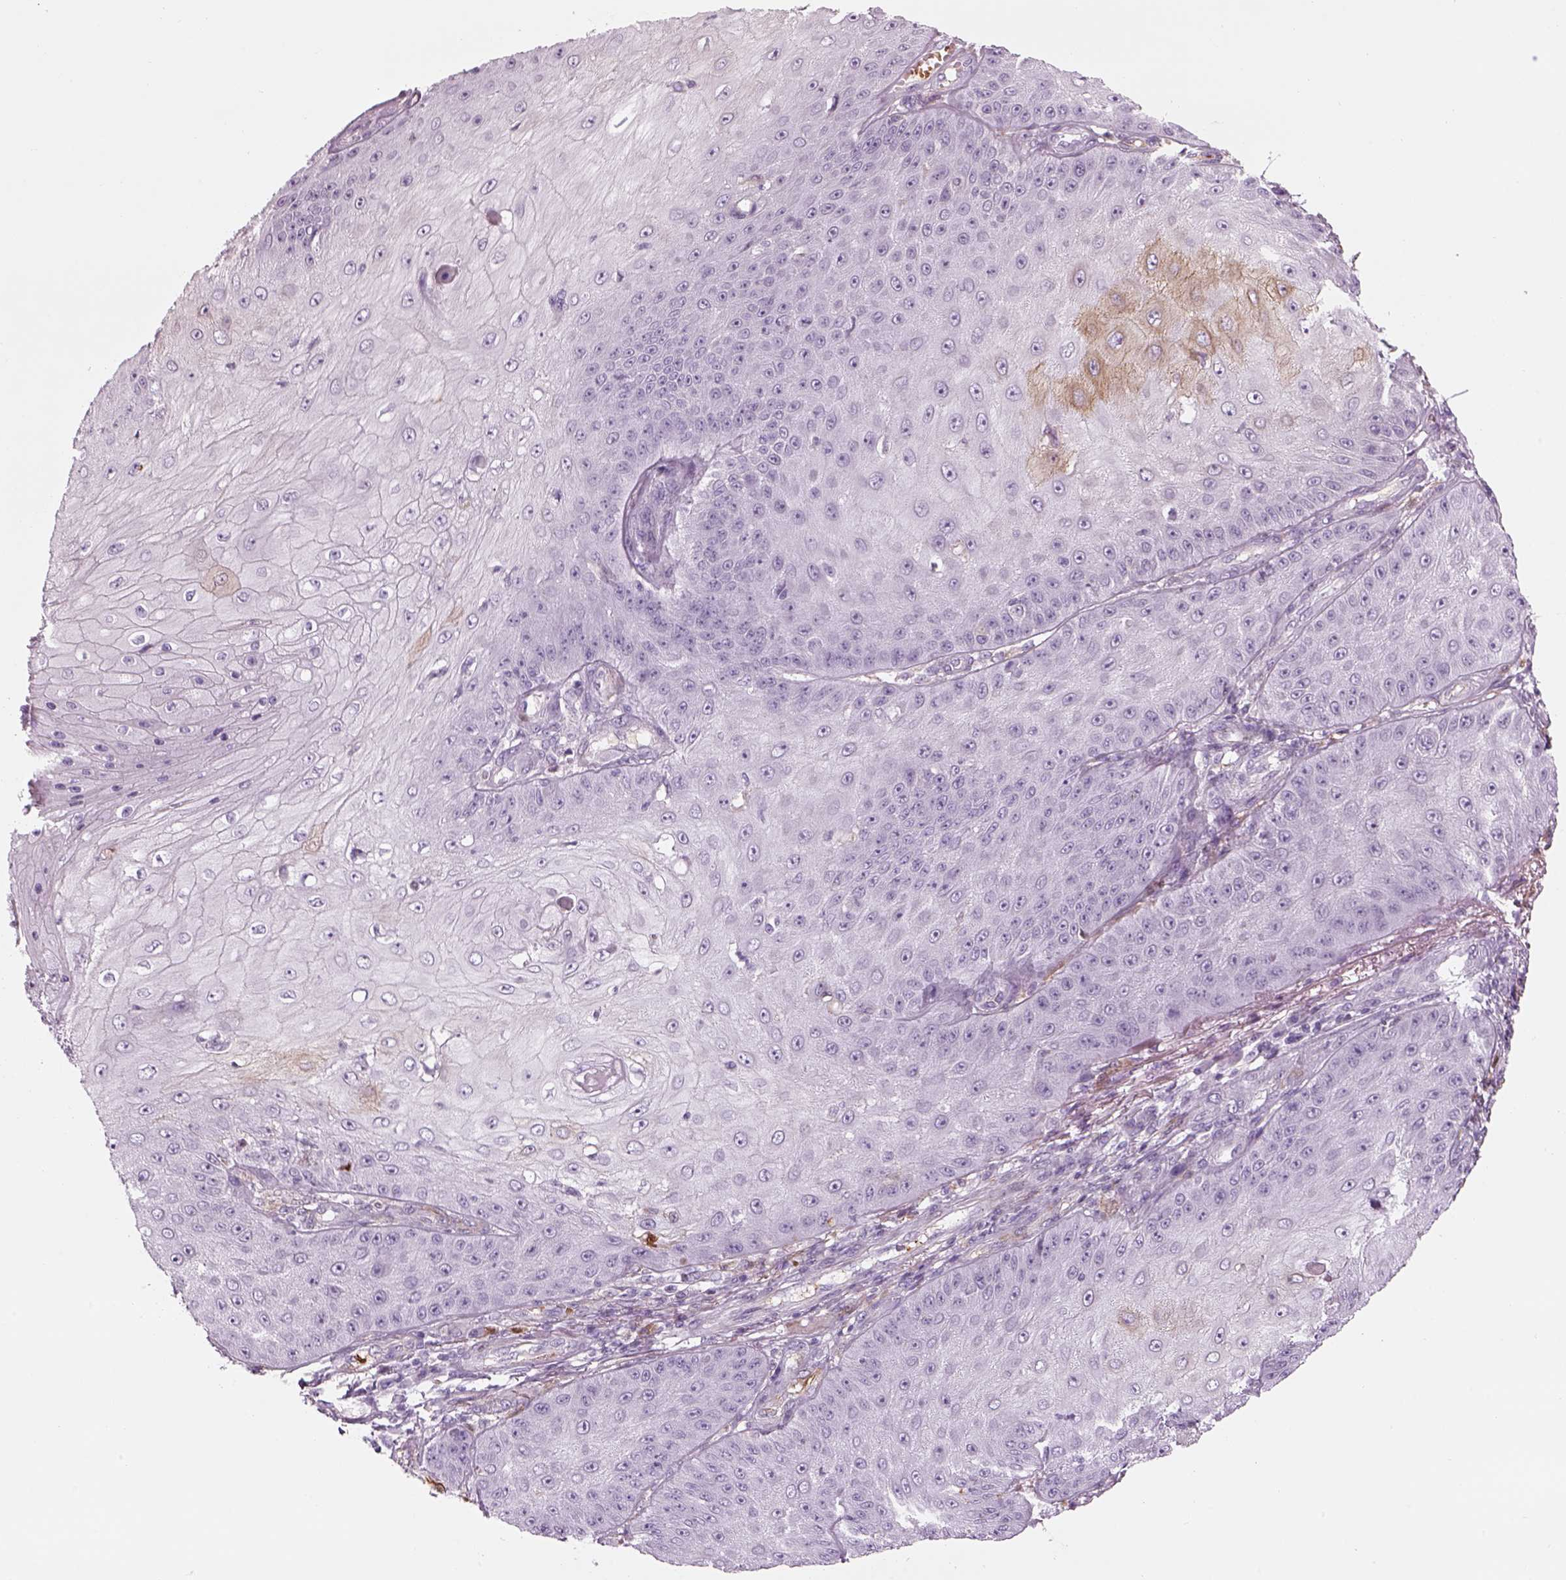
{"staining": {"intensity": "negative", "quantity": "none", "location": "none"}, "tissue": "skin cancer", "cell_type": "Tumor cells", "image_type": "cancer", "snomed": [{"axis": "morphology", "description": "Squamous cell carcinoma, NOS"}, {"axis": "topography", "description": "Skin"}], "caption": "The immunohistochemistry photomicrograph has no significant staining in tumor cells of skin squamous cell carcinoma tissue. (DAB immunohistochemistry (IHC) with hematoxylin counter stain).", "gene": "PABPC1L2B", "patient": {"sex": "male", "age": 70}}